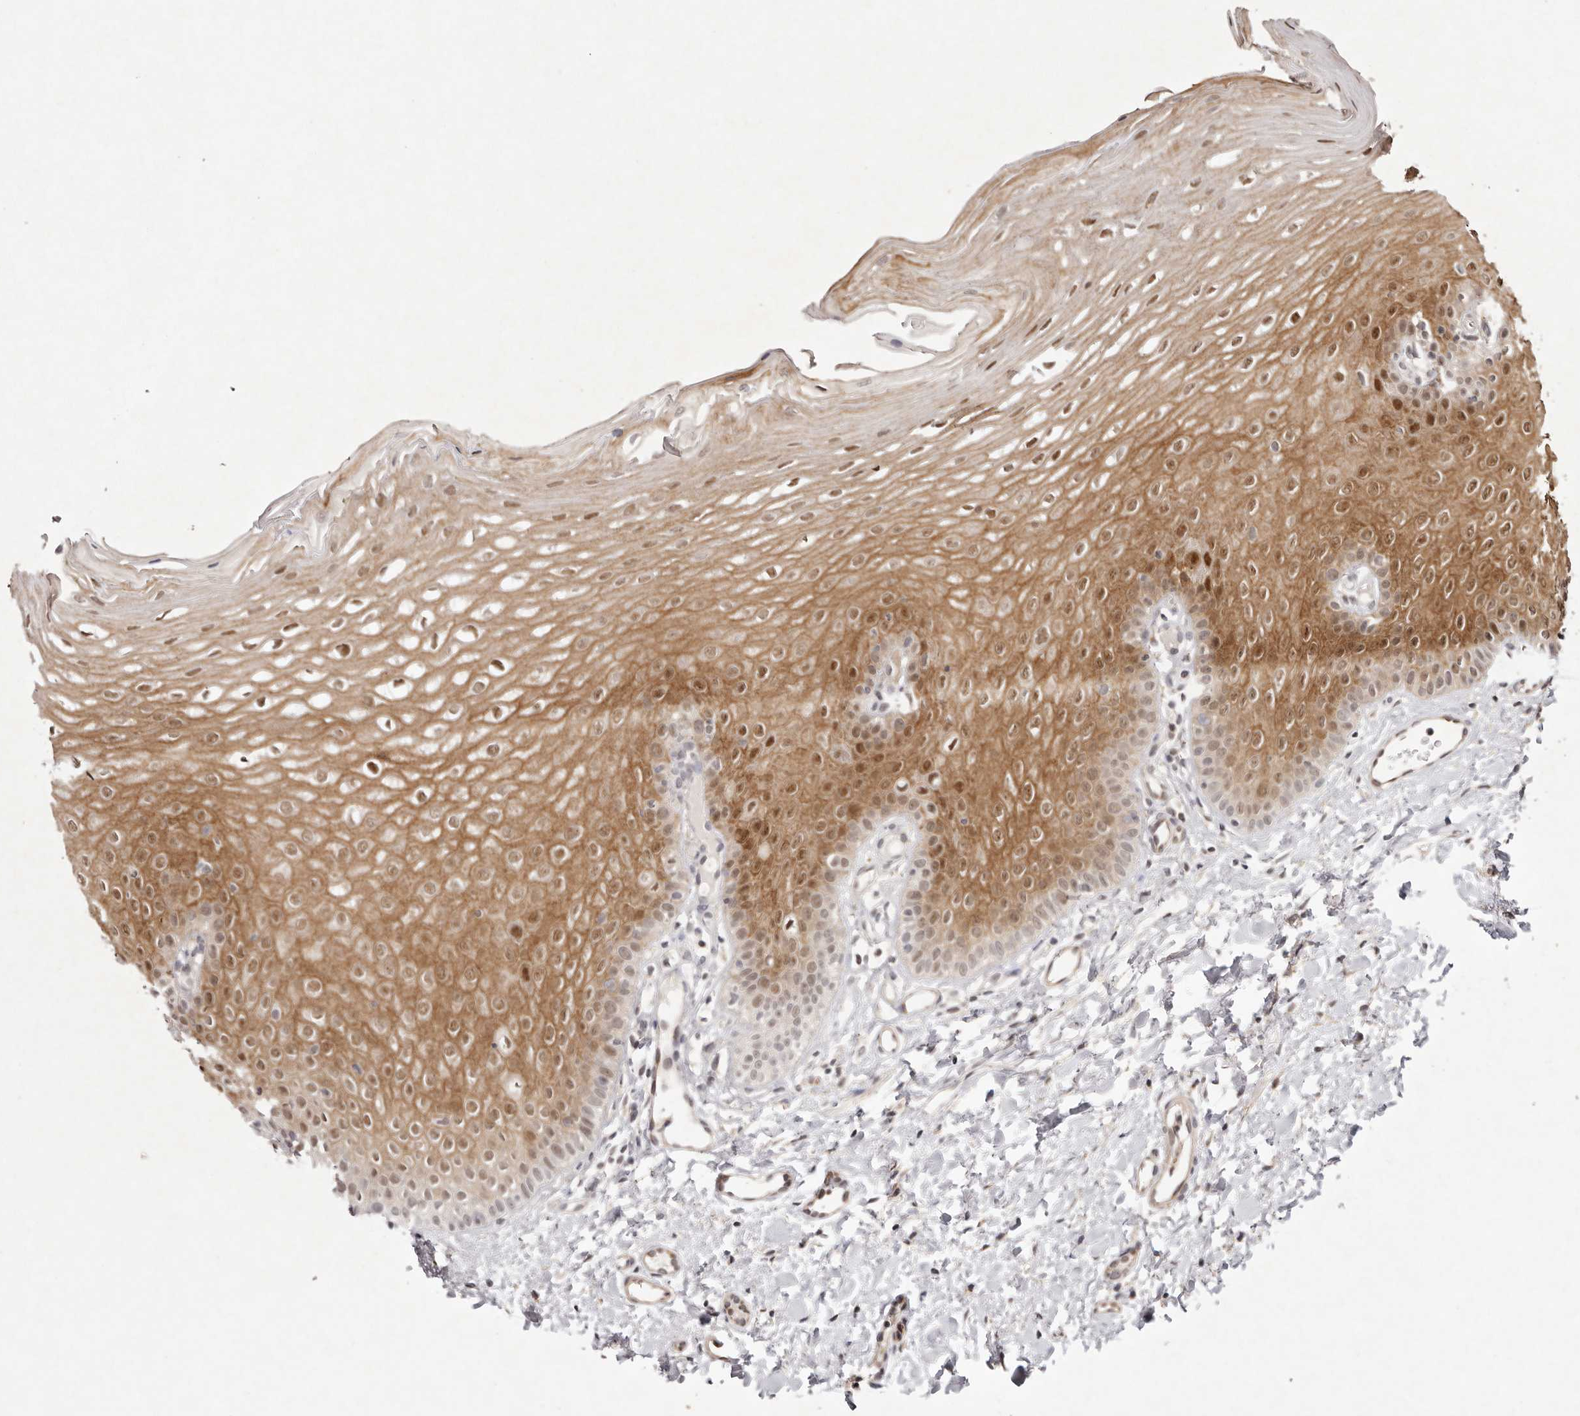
{"staining": {"intensity": "moderate", "quantity": ">75%", "location": "cytoplasmic/membranous,nuclear"}, "tissue": "oral mucosa", "cell_type": "Squamous epithelial cells", "image_type": "normal", "snomed": [{"axis": "morphology", "description": "Normal tissue, NOS"}, {"axis": "topography", "description": "Oral tissue"}], "caption": "High-power microscopy captured an immunohistochemistry image of normal oral mucosa, revealing moderate cytoplasmic/membranous,nuclear staining in approximately >75% of squamous epithelial cells.", "gene": "BUD31", "patient": {"sex": "female", "age": 39}}